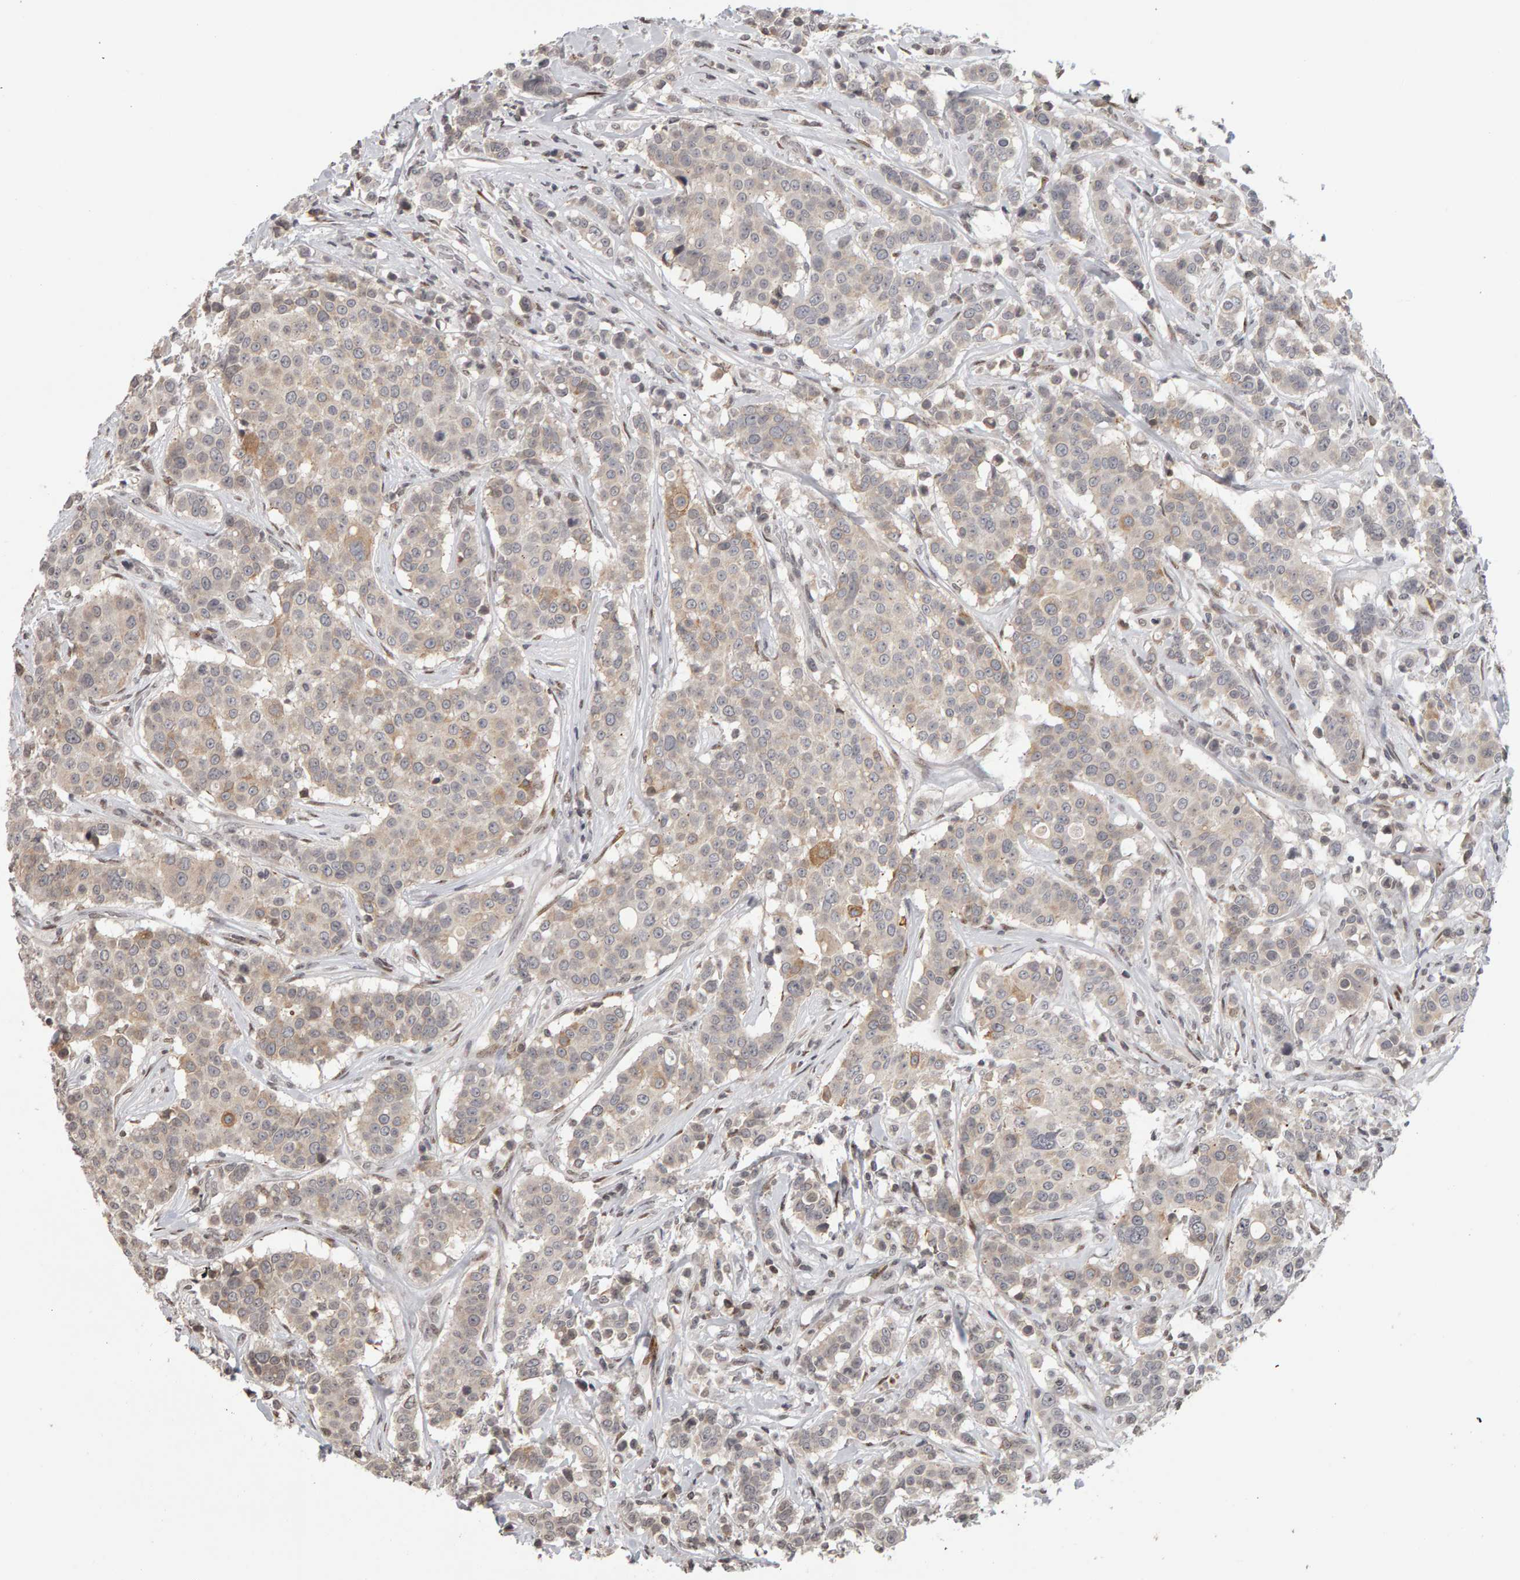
{"staining": {"intensity": "weak", "quantity": "<25%", "location": "cytoplasmic/membranous"}, "tissue": "breast cancer", "cell_type": "Tumor cells", "image_type": "cancer", "snomed": [{"axis": "morphology", "description": "Duct carcinoma"}, {"axis": "topography", "description": "Breast"}], "caption": "Protein analysis of breast cancer (intraductal carcinoma) displays no significant staining in tumor cells. The staining was performed using DAB to visualize the protein expression in brown, while the nuclei were stained in blue with hematoxylin (Magnification: 20x).", "gene": "TRAM1", "patient": {"sex": "female", "age": 27}}